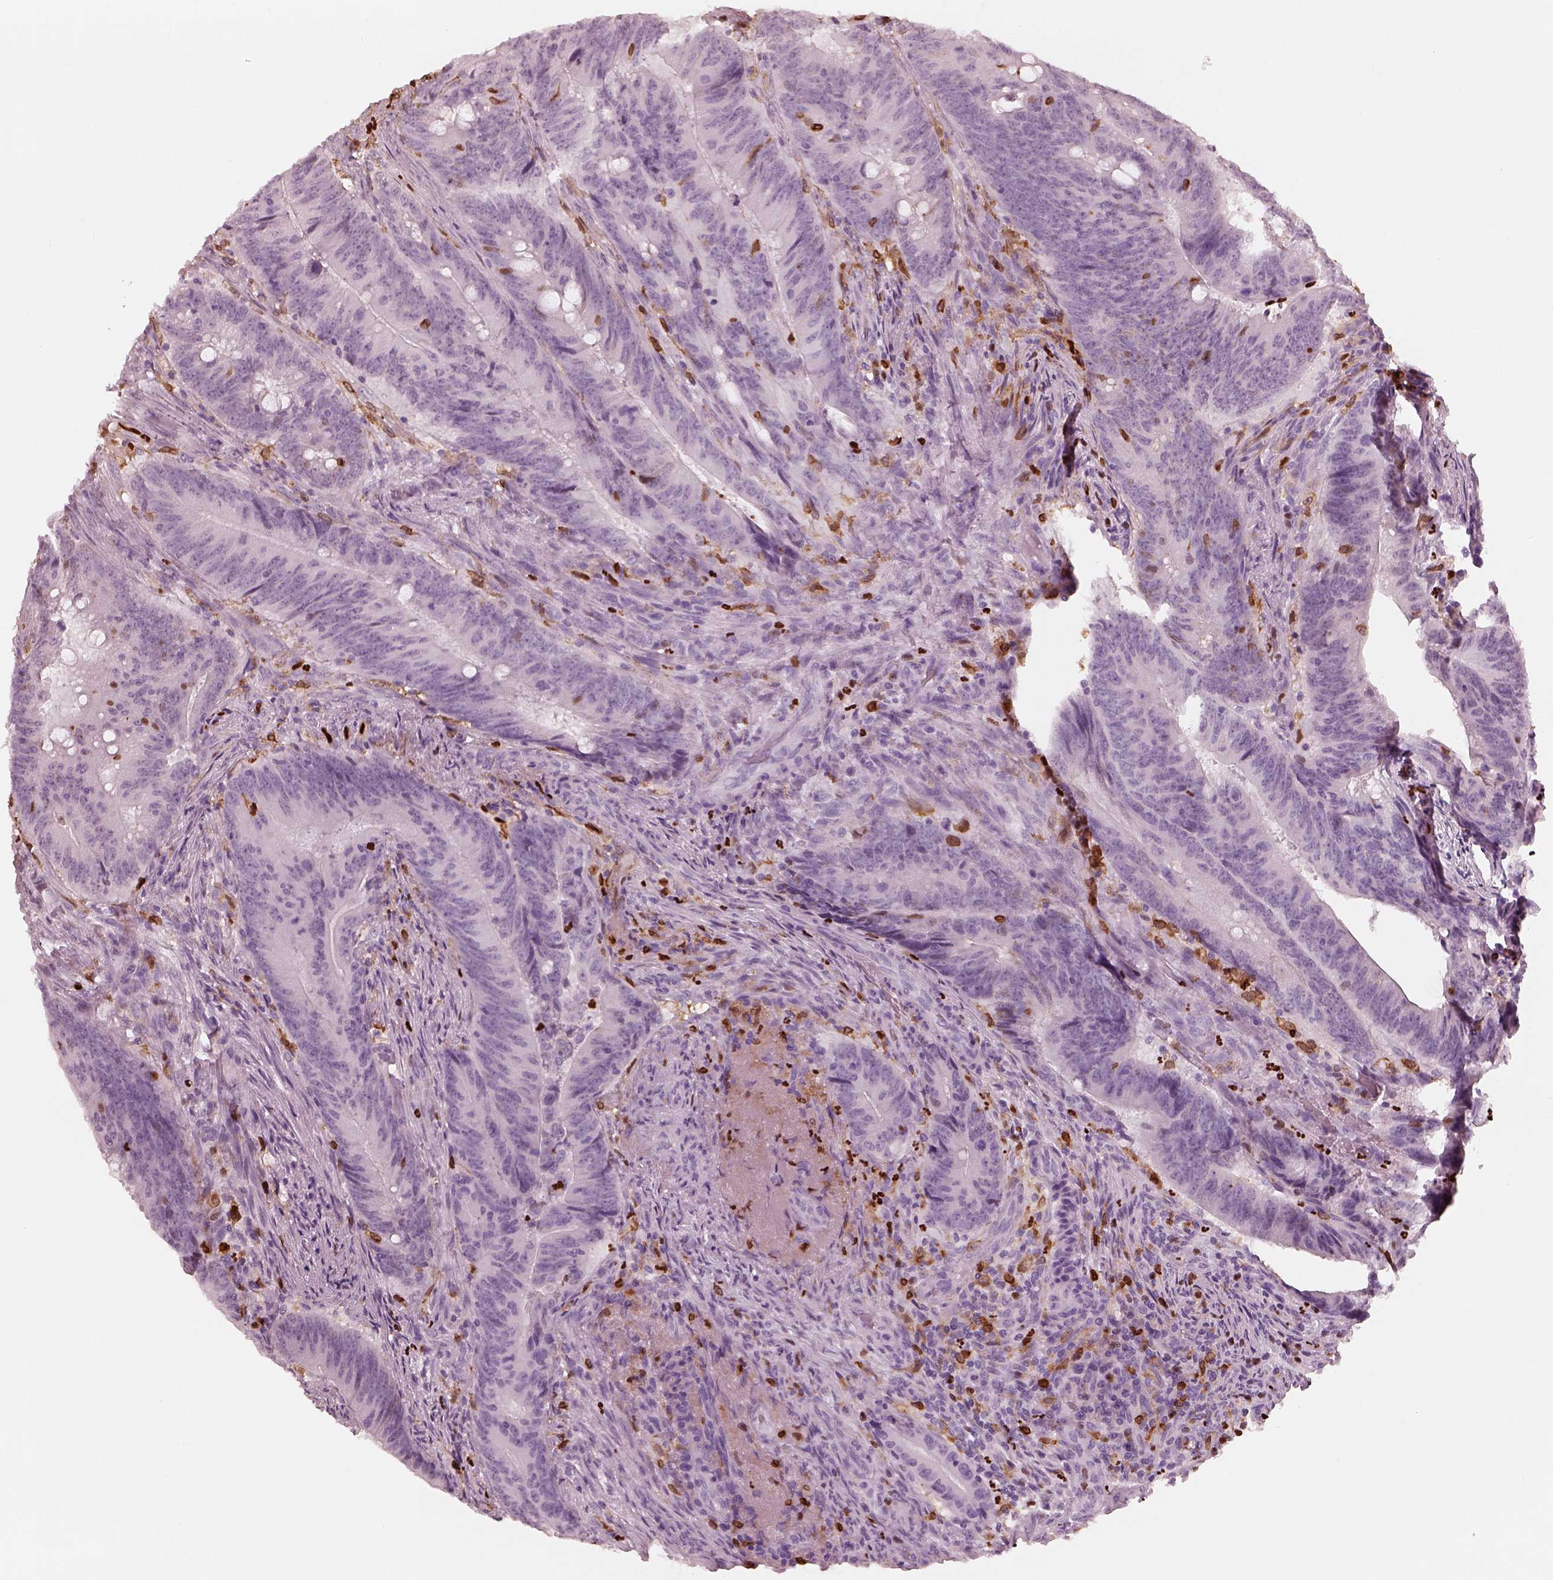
{"staining": {"intensity": "negative", "quantity": "none", "location": "none"}, "tissue": "colorectal cancer", "cell_type": "Tumor cells", "image_type": "cancer", "snomed": [{"axis": "morphology", "description": "Adenocarcinoma, NOS"}, {"axis": "topography", "description": "Colon"}], "caption": "High magnification brightfield microscopy of colorectal adenocarcinoma stained with DAB (brown) and counterstained with hematoxylin (blue): tumor cells show no significant positivity.", "gene": "ALOX5", "patient": {"sex": "female", "age": 87}}